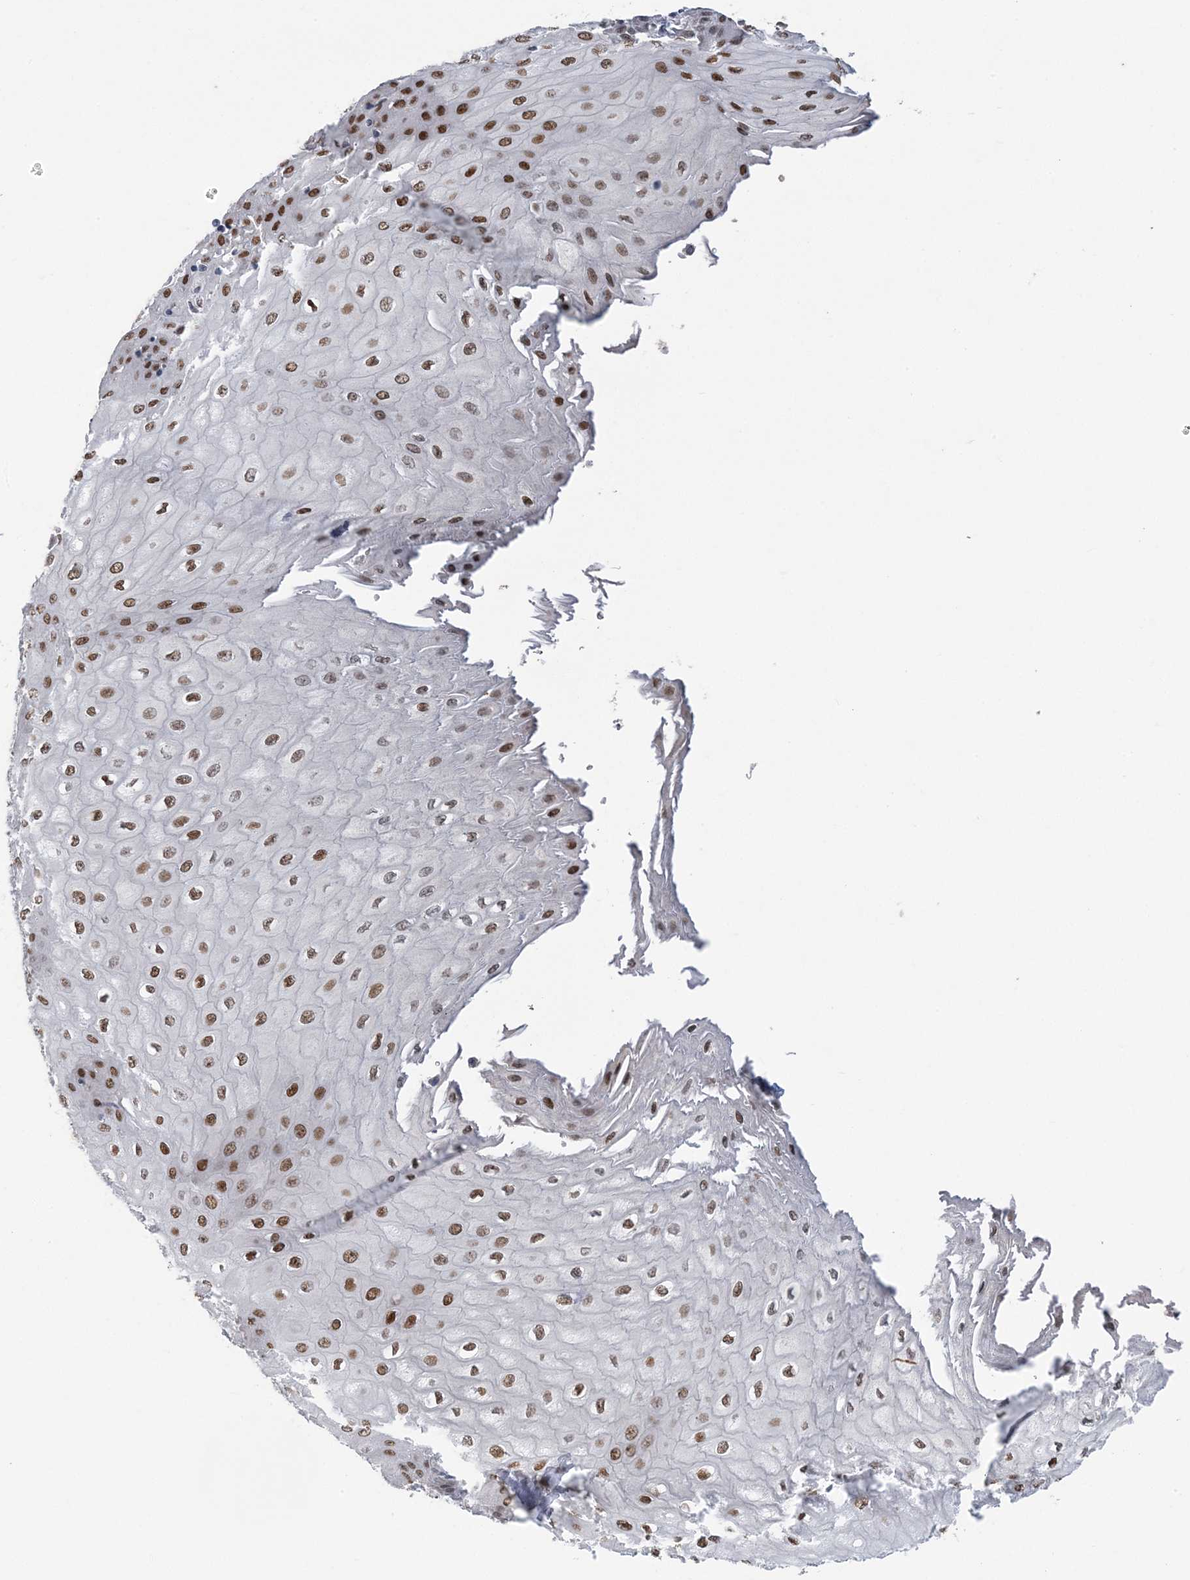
{"staining": {"intensity": "strong", "quantity": ">75%", "location": "nuclear"}, "tissue": "esophagus", "cell_type": "Squamous epithelial cells", "image_type": "normal", "snomed": [{"axis": "morphology", "description": "Normal tissue, NOS"}, {"axis": "topography", "description": "Esophagus"}], "caption": "The histopathology image shows immunohistochemical staining of unremarkable esophagus. There is strong nuclear expression is identified in about >75% of squamous epithelial cells.", "gene": "ZBTB7A", "patient": {"sex": "male", "age": 60}}